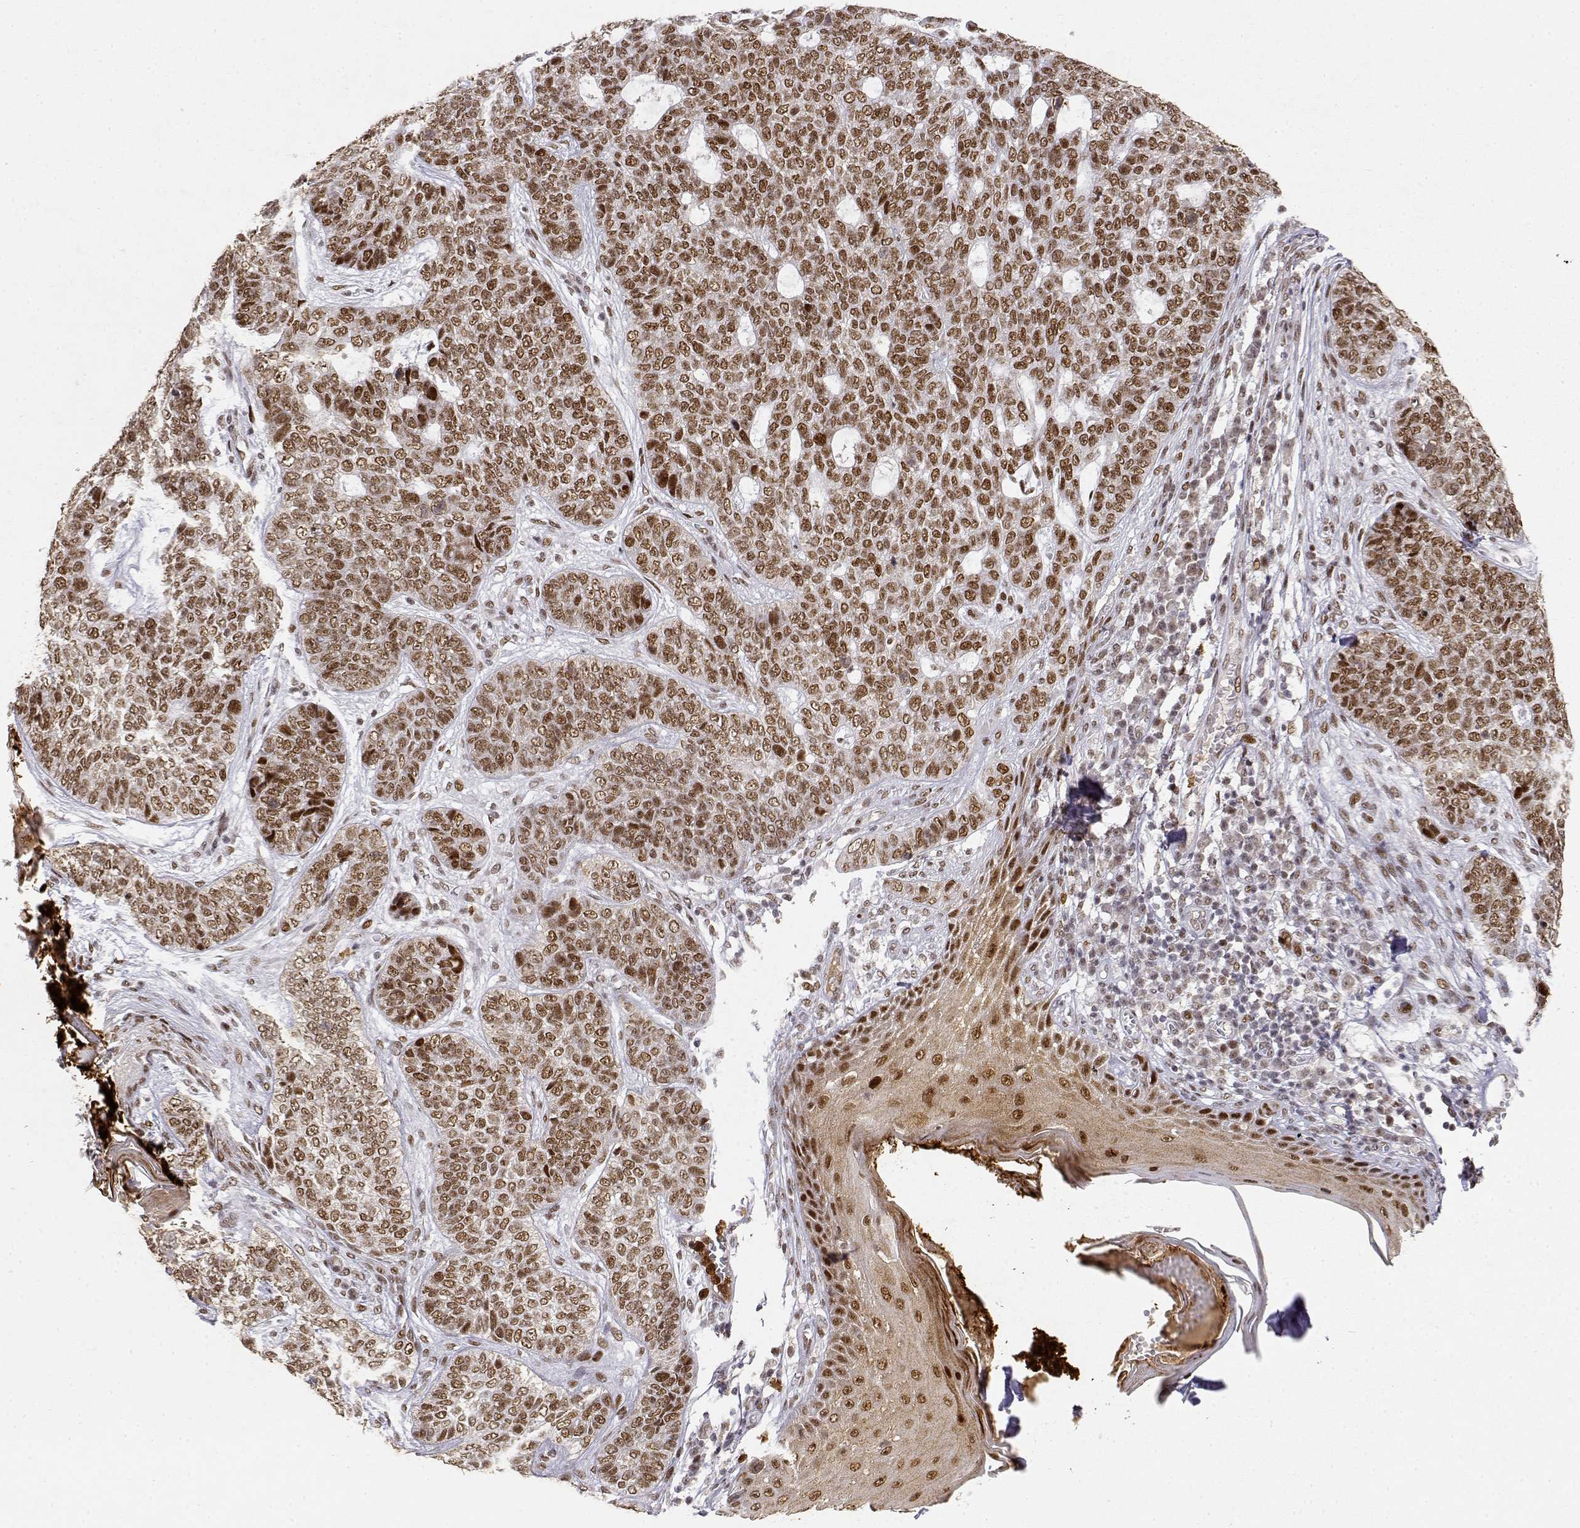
{"staining": {"intensity": "moderate", "quantity": ">75%", "location": "nuclear"}, "tissue": "skin cancer", "cell_type": "Tumor cells", "image_type": "cancer", "snomed": [{"axis": "morphology", "description": "Basal cell carcinoma"}, {"axis": "topography", "description": "Skin"}], "caption": "Moderate nuclear positivity is identified in about >75% of tumor cells in skin cancer (basal cell carcinoma).", "gene": "RSF1", "patient": {"sex": "female", "age": 69}}